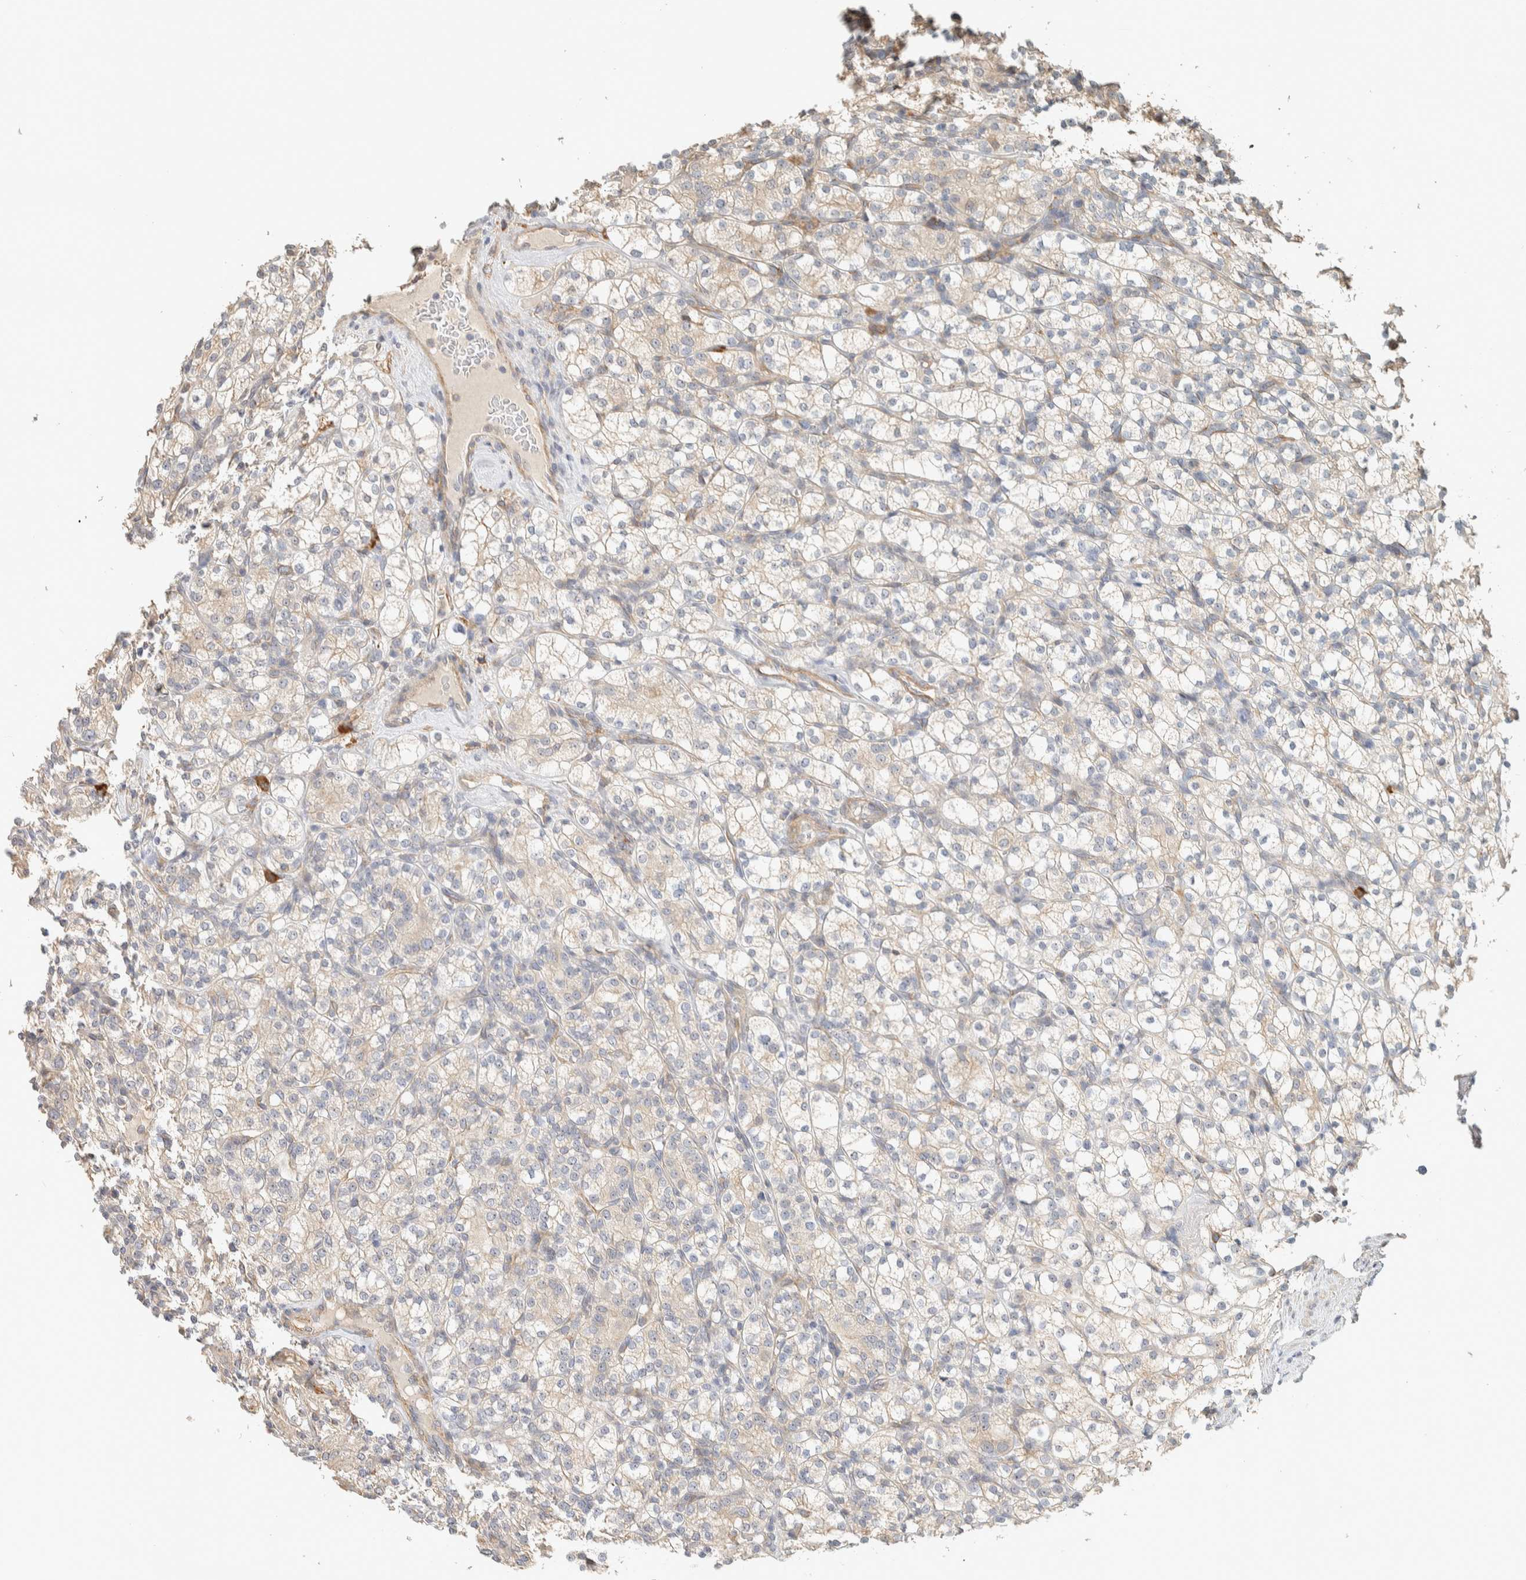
{"staining": {"intensity": "negative", "quantity": "none", "location": "none"}, "tissue": "renal cancer", "cell_type": "Tumor cells", "image_type": "cancer", "snomed": [{"axis": "morphology", "description": "Adenocarcinoma, NOS"}, {"axis": "topography", "description": "Kidney"}], "caption": "This is a photomicrograph of immunohistochemistry (IHC) staining of renal cancer (adenocarcinoma), which shows no expression in tumor cells.", "gene": "KLHL40", "patient": {"sex": "male", "age": 77}}